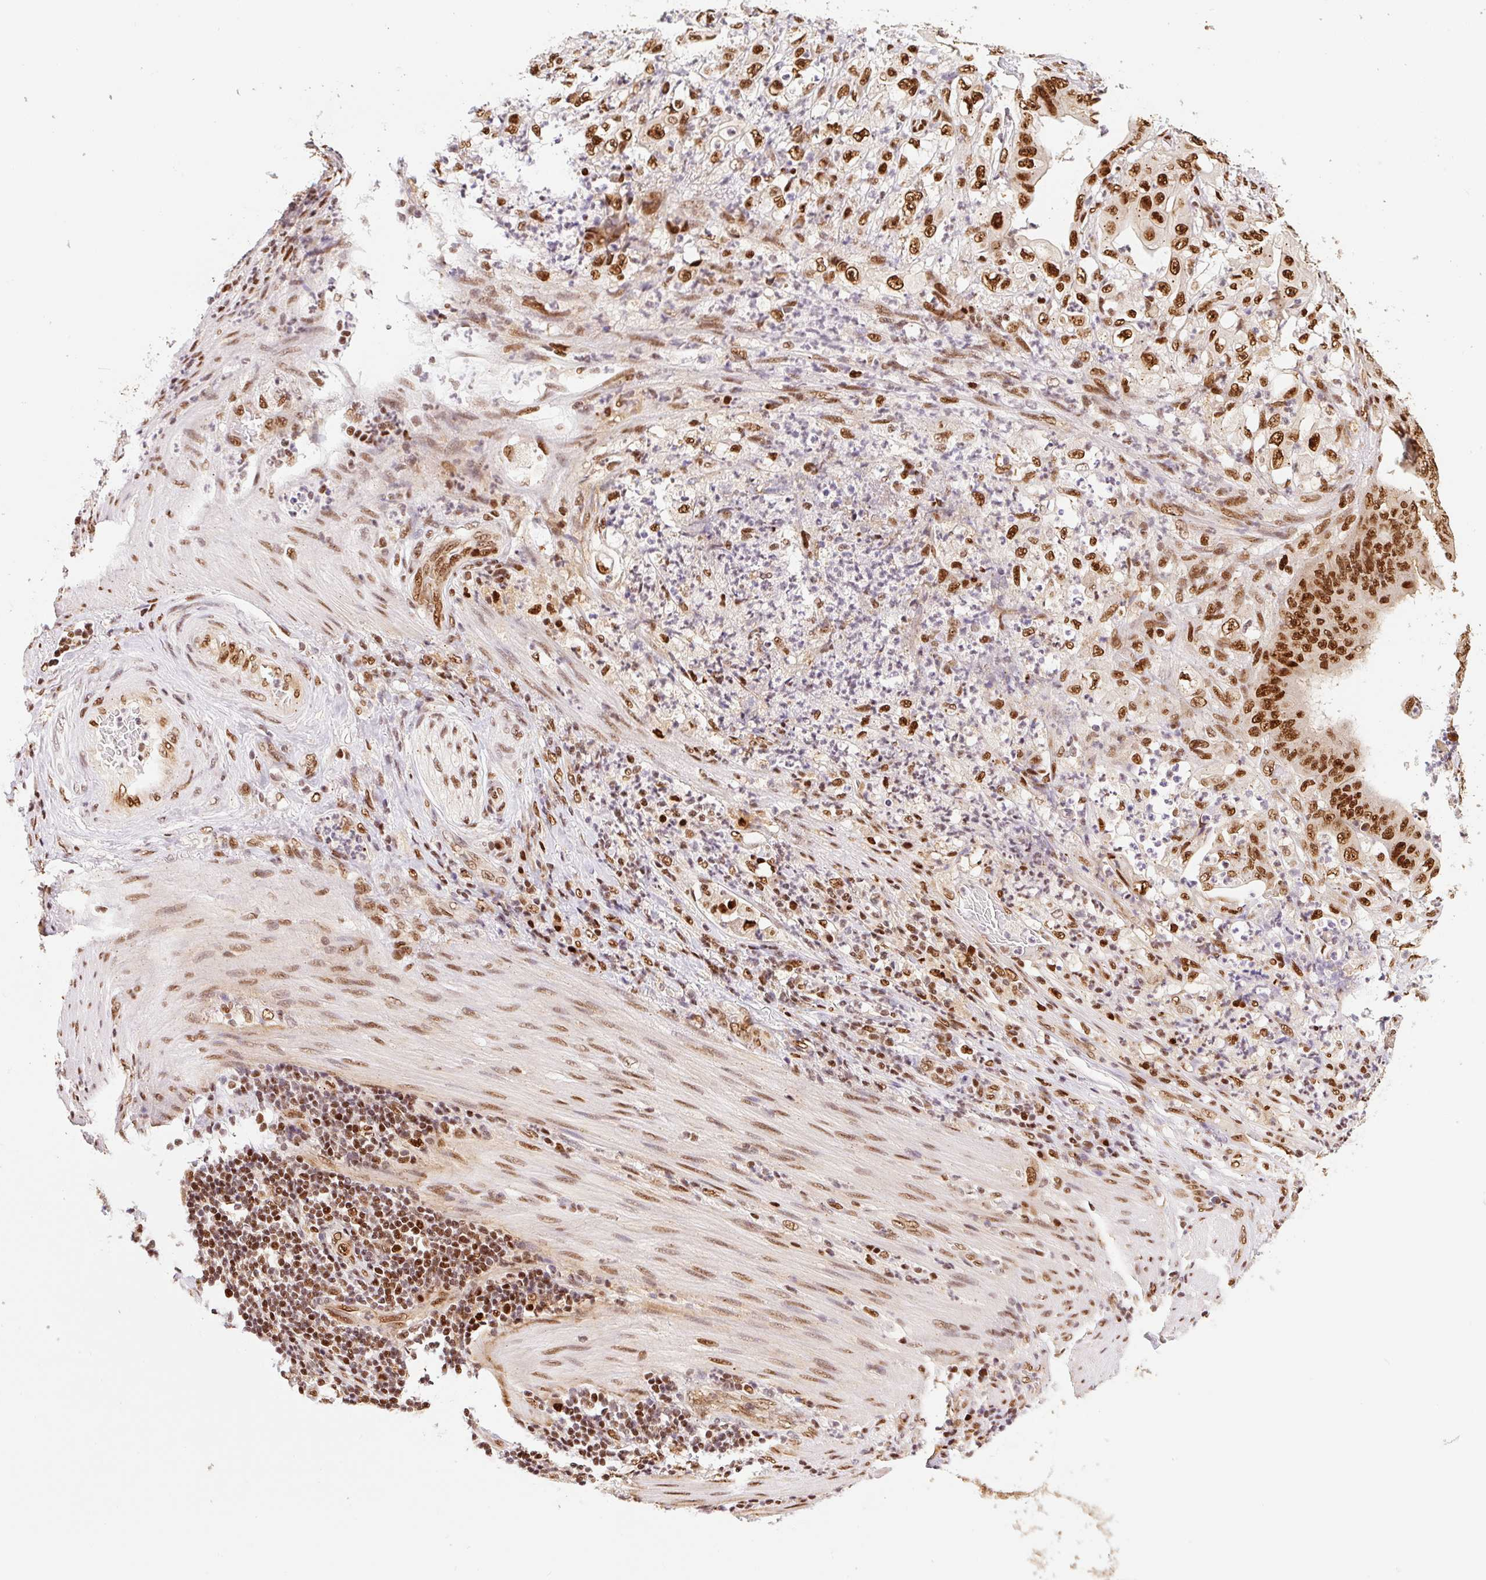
{"staining": {"intensity": "strong", "quantity": ">75%", "location": "nuclear"}, "tissue": "stomach cancer", "cell_type": "Tumor cells", "image_type": "cancer", "snomed": [{"axis": "morphology", "description": "Adenocarcinoma, NOS"}, {"axis": "topography", "description": "Stomach"}], "caption": "Immunohistochemical staining of human stomach adenocarcinoma demonstrates high levels of strong nuclear protein expression in about >75% of tumor cells.", "gene": "GPR139", "patient": {"sex": "female", "age": 73}}